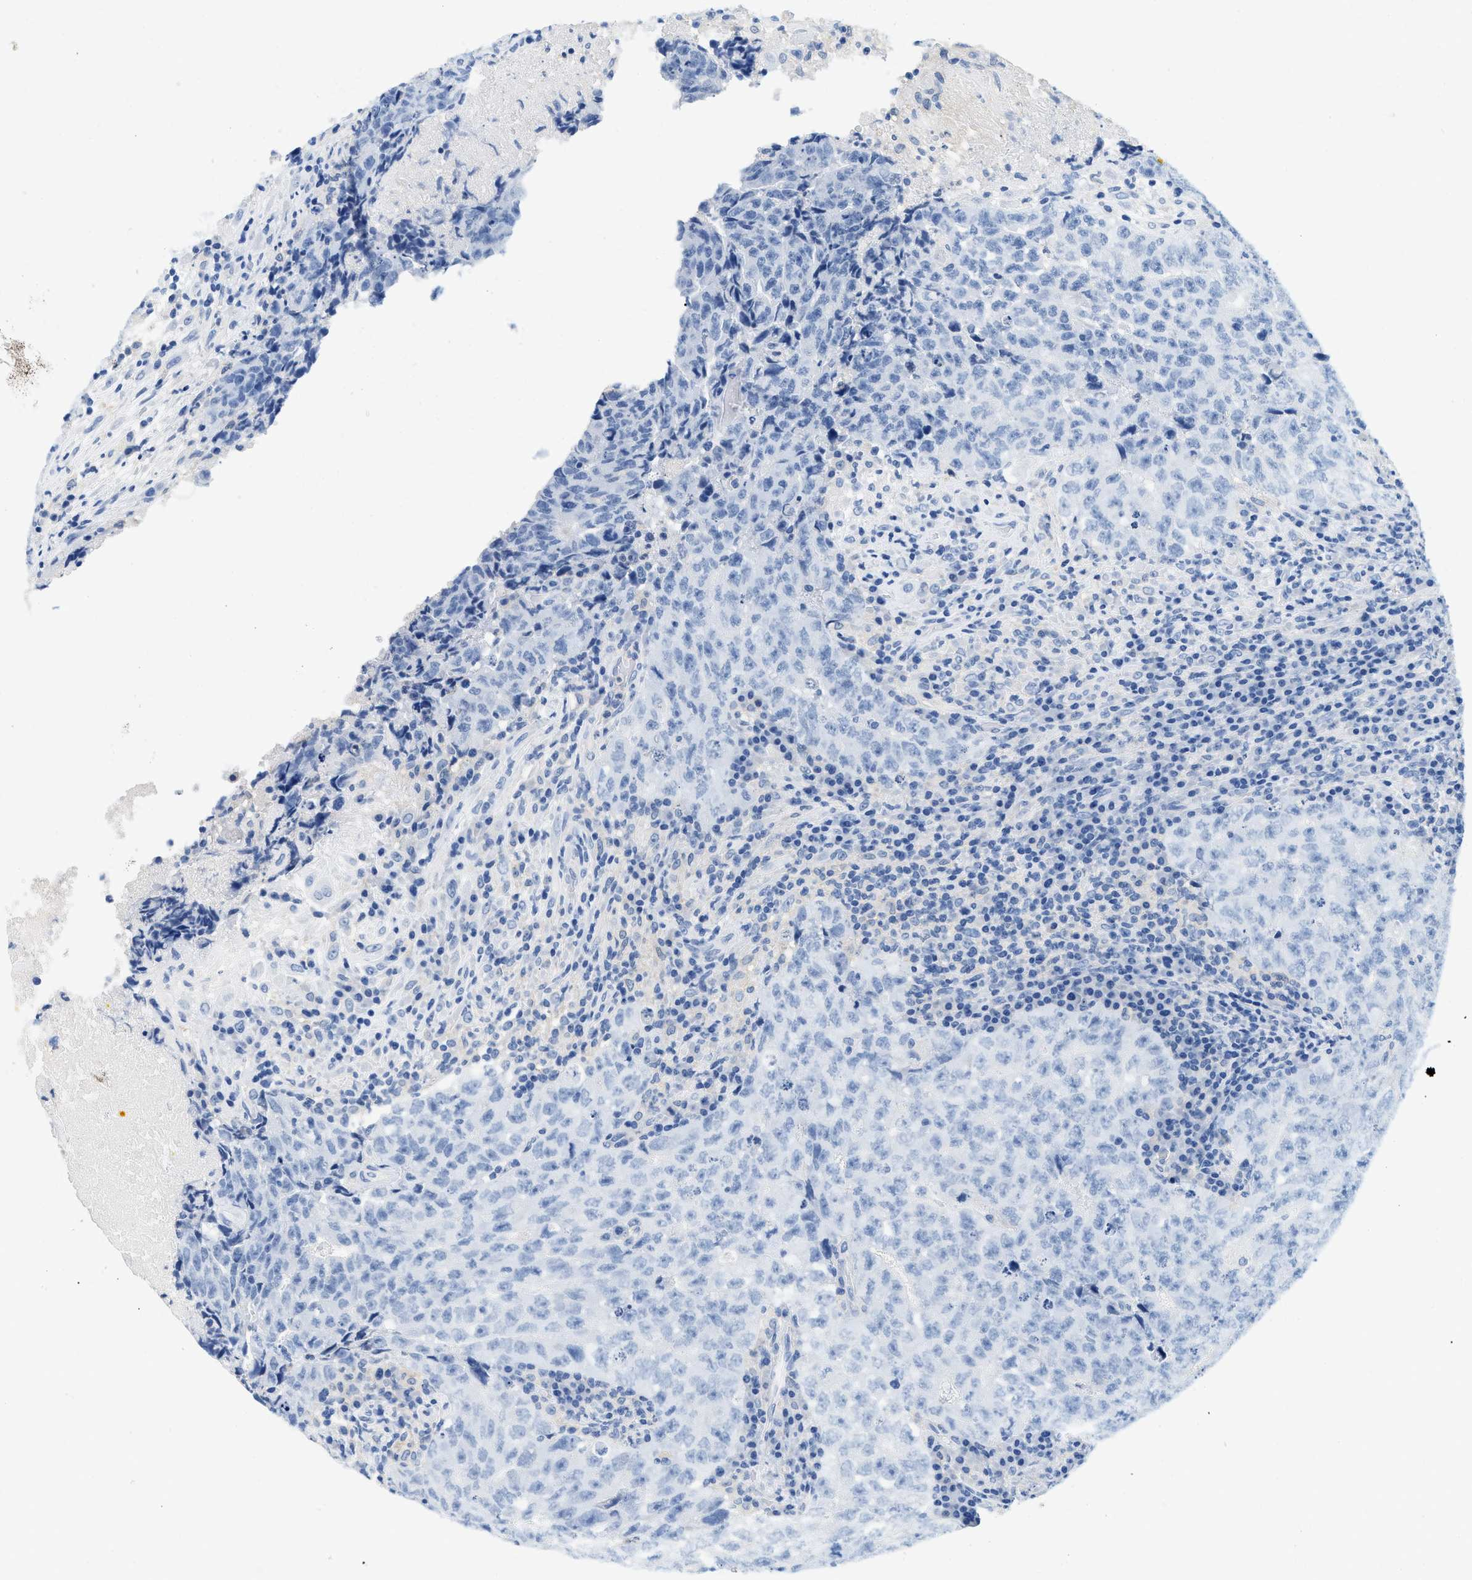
{"staining": {"intensity": "negative", "quantity": "none", "location": "none"}, "tissue": "testis cancer", "cell_type": "Tumor cells", "image_type": "cancer", "snomed": [{"axis": "morphology", "description": "Necrosis, NOS"}, {"axis": "morphology", "description": "Carcinoma, Embryonal, NOS"}, {"axis": "topography", "description": "Testis"}], "caption": "The micrograph demonstrates no significant staining in tumor cells of testis cancer. (Brightfield microscopy of DAB (3,3'-diaminobenzidine) IHC at high magnification).", "gene": "GSN", "patient": {"sex": "male", "age": 19}}